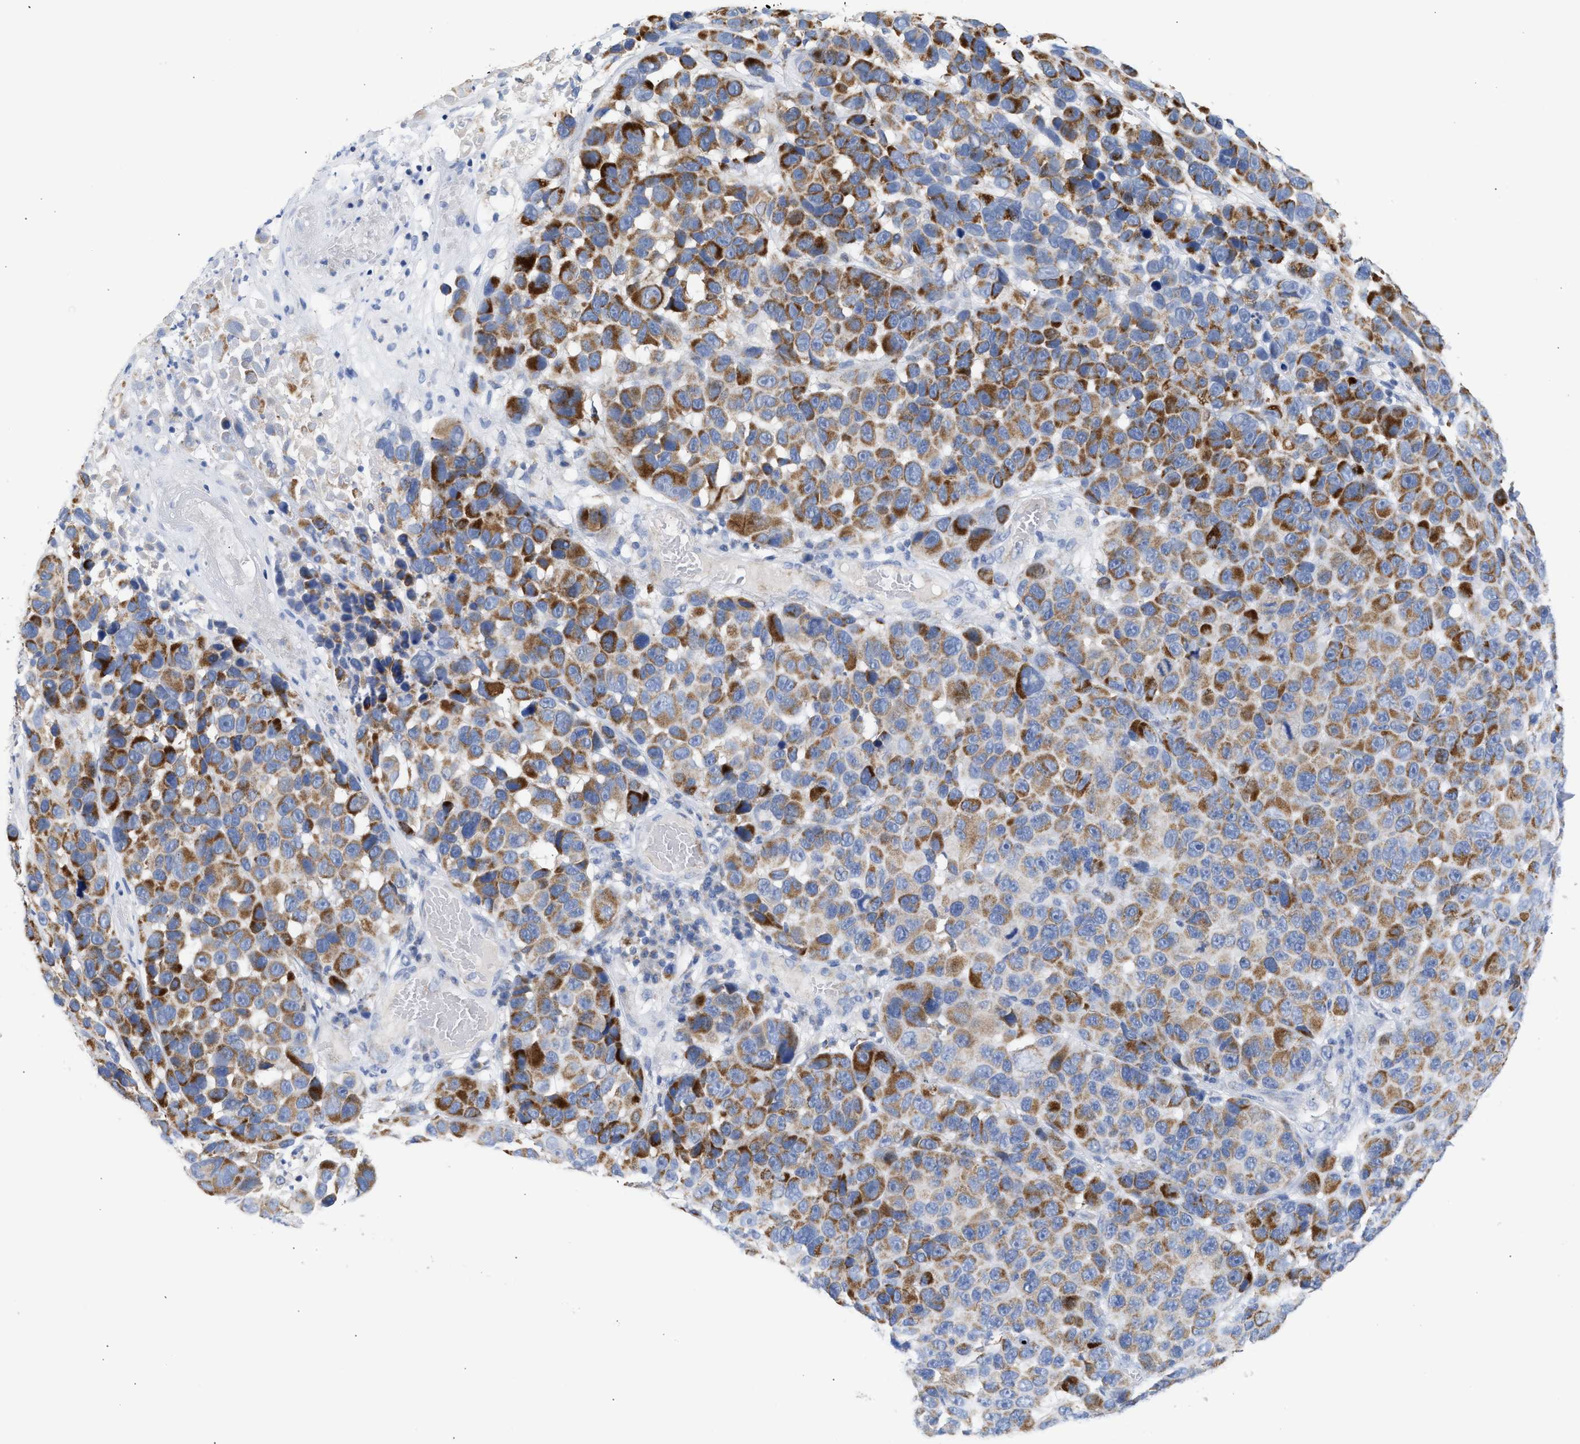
{"staining": {"intensity": "moderate", "quantity": ">75%", "location": "cytoplasmic/membranous"}, "tissue": "melanoma", "cell_type": "Tumor cells", "image_type": "cancer", "snomed": [{"axis": "morphology", "description": "Malignant melanoma, NOS"}, {"axis": "topography", "description": "Skin"}], "caption": "Immunohistochemistry (IHC) (DAB (3,3'-diaminobenzidine)) staining of melanoma displays moderate cytoplasmic/membranous protein expression in approximately >75% of tumor cells.", "gene": "ACOT13", "patient": {"sex": "male", "age": 53}}